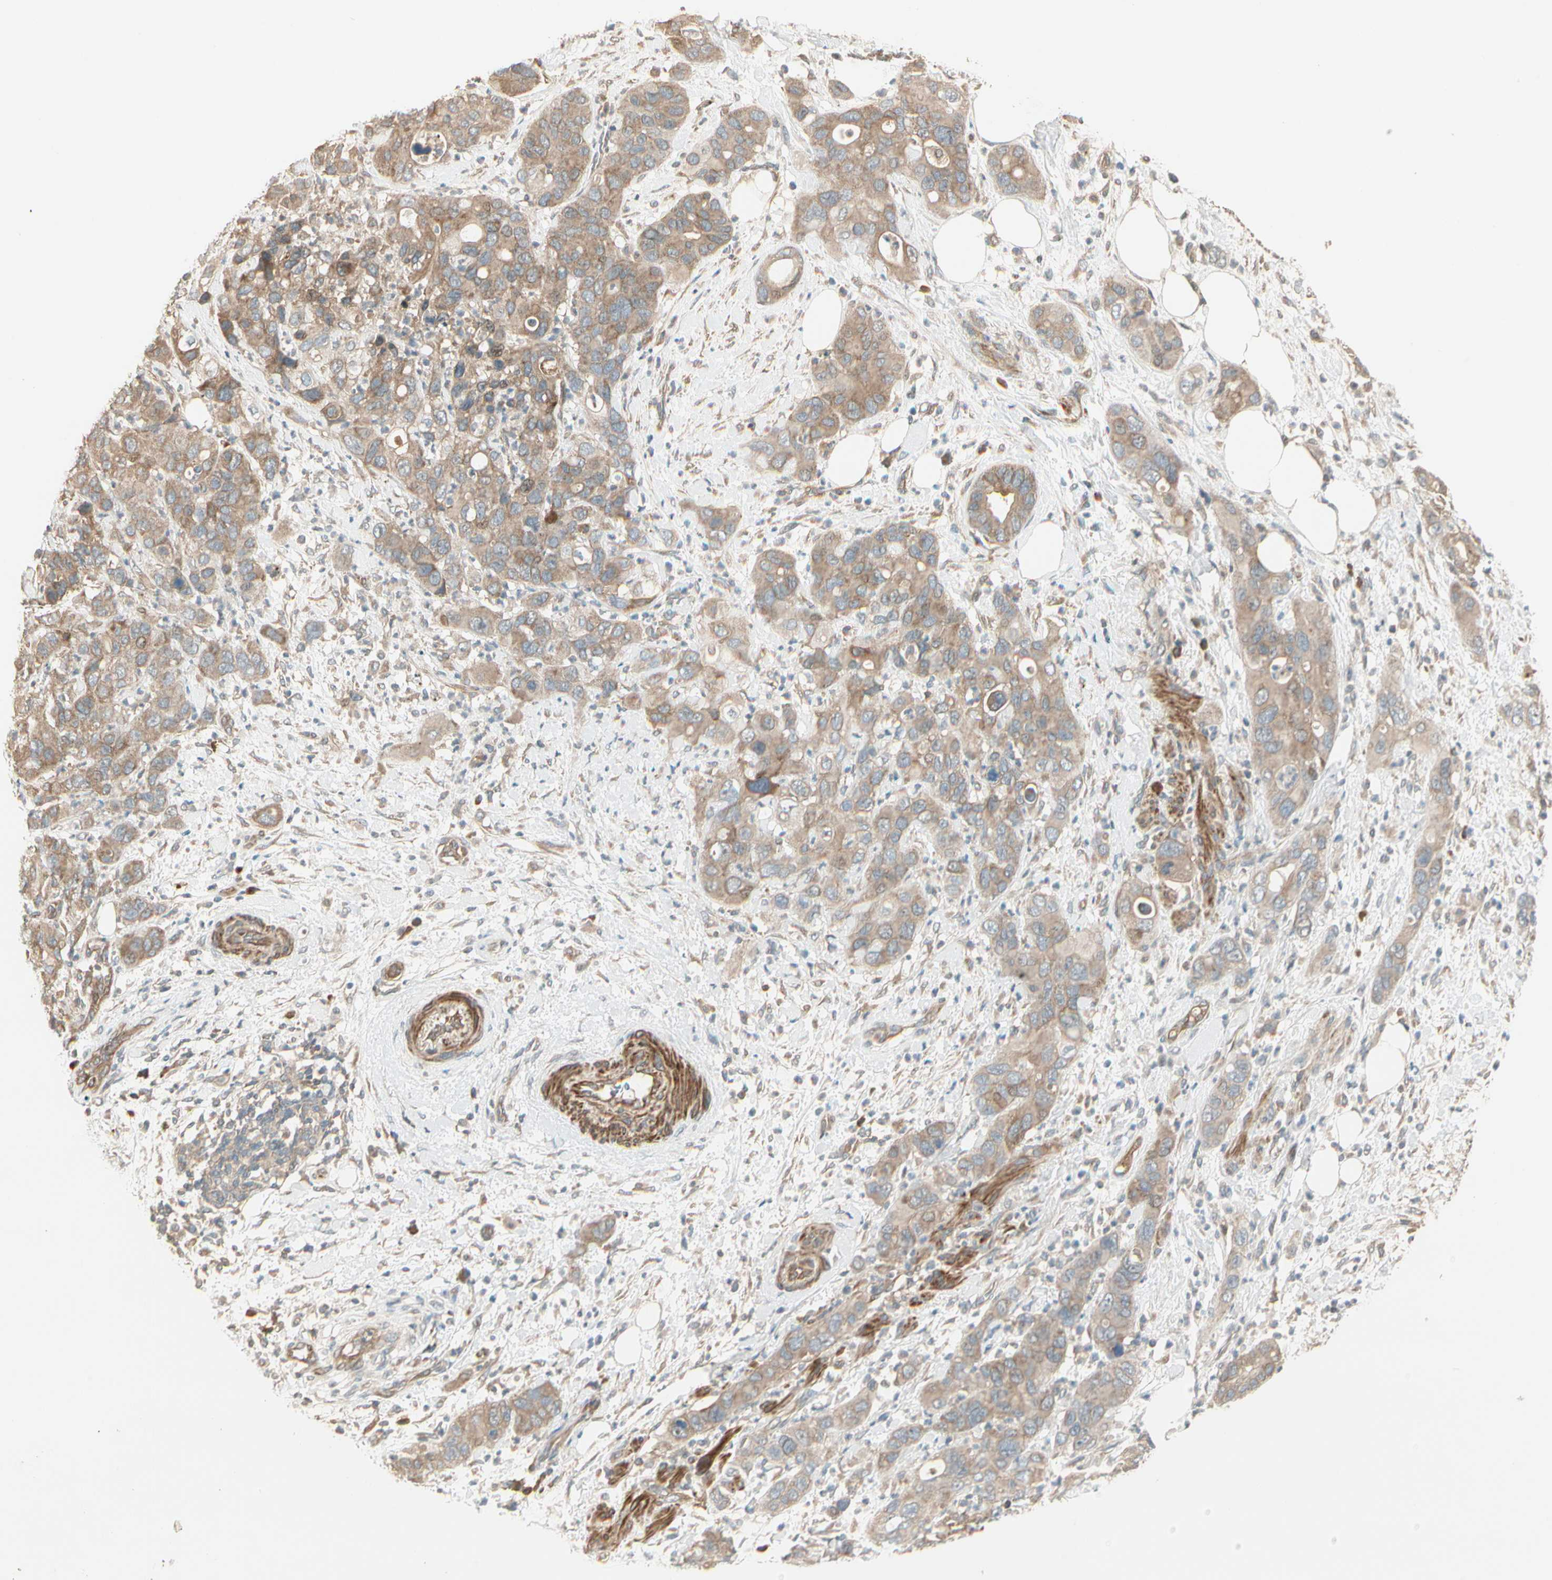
{"staining": {"intensity": "moderate", "quantity": ">75%", "location": "cytoplasmic/membranous"}, "tissue": "pancreatic cancer", "cell_type": "Tumor cells", "image_type": "cancer", "snomed": [{"axis": "morphology", "description": "Adenocarcinoma, NOS"}, {"axis": "topography", "description": "Pancreas"}], "caption": "High-power microscopy captured an IHC image of adenocarcinoma (pancreatic), revealing moderate cytoplasmic/membranous positivity in approximately >75% of tumor cells.", "gene": "ACVR1", "patient": {"sex": "female", "age": 71}}